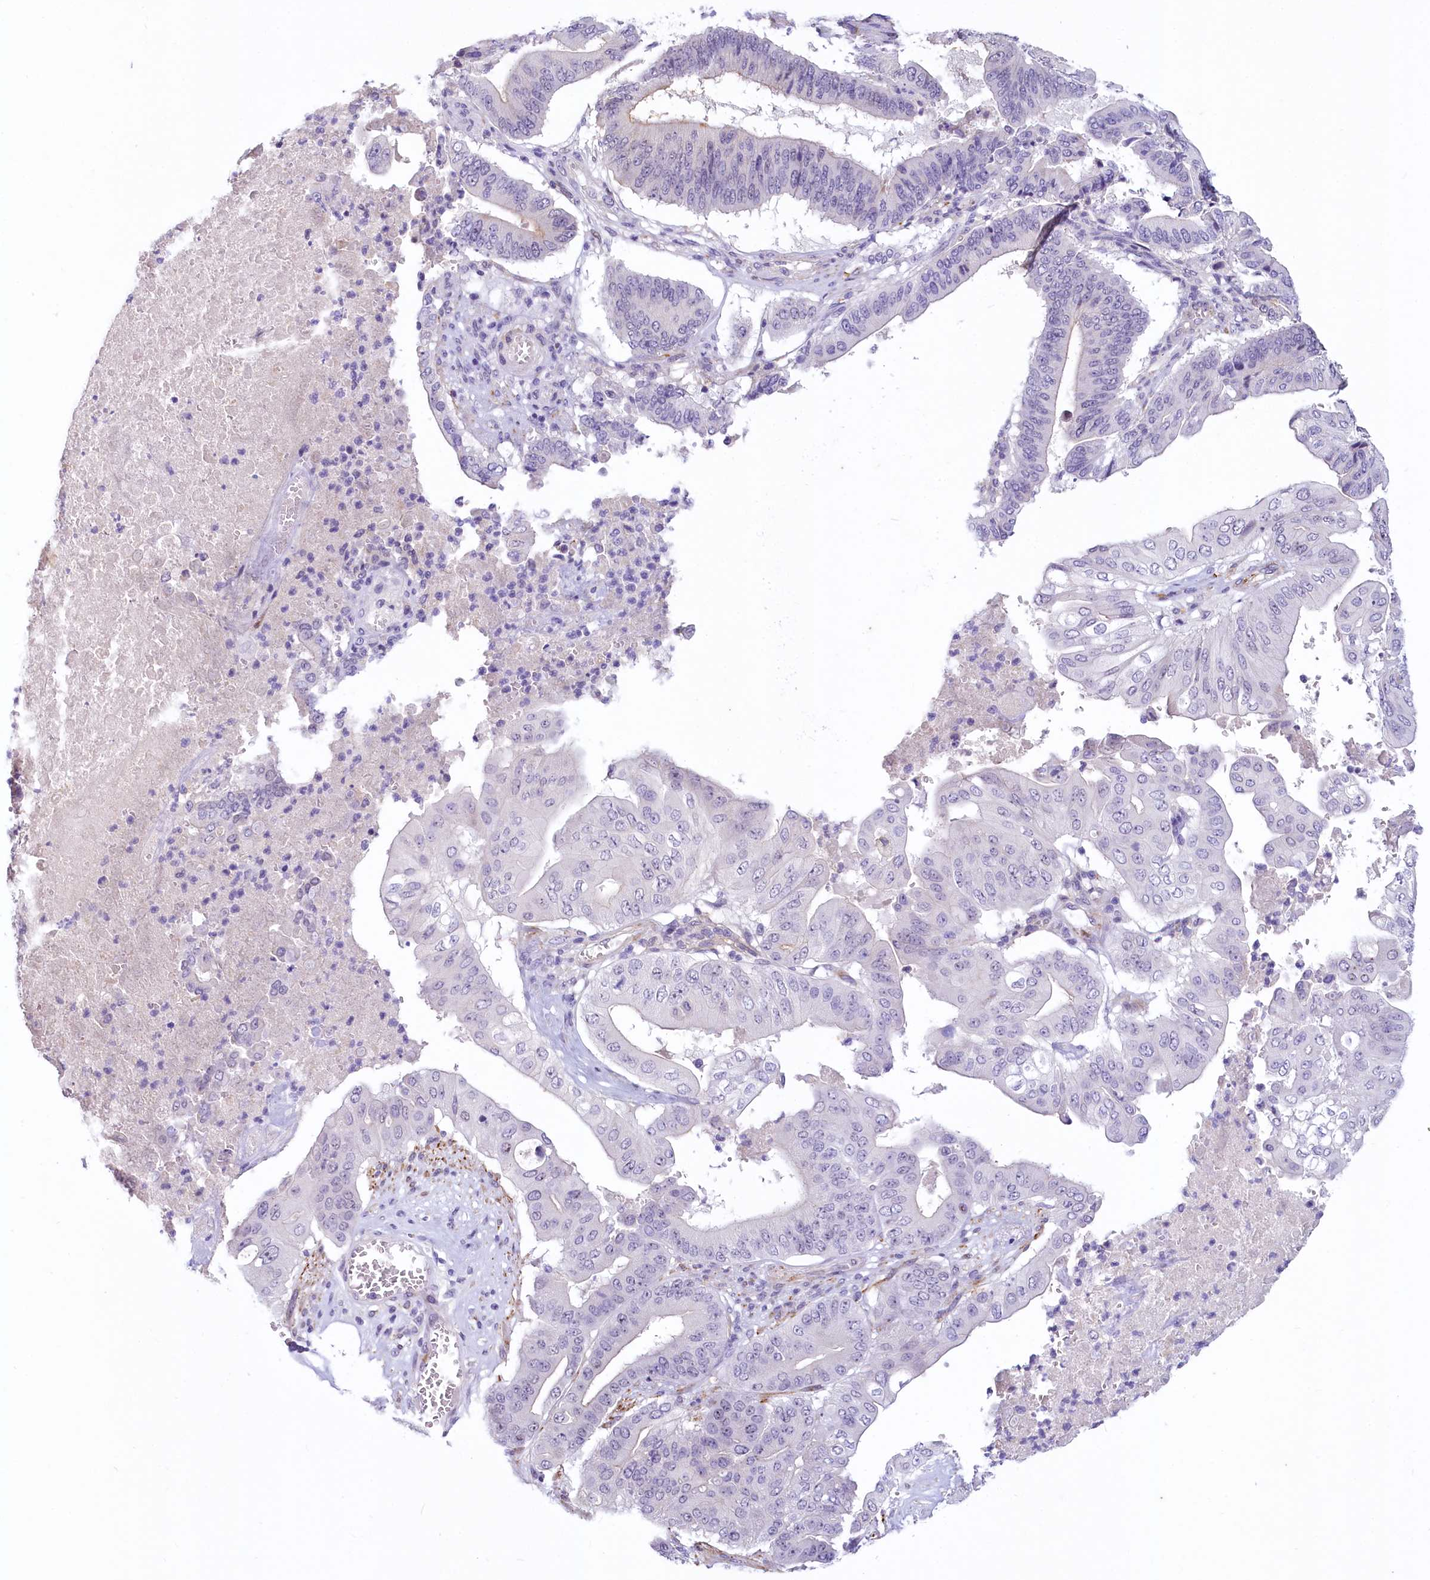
{"staining": {"intensity": "negative", "quantity": "none", "location": "none"}, "tissue": "pancreatic cancer", "cell_type": "Tumor cells", "image_type": "cancer", "snomed": [{"axis": "morphology", "description": "Adenocarcinoma, NOS"}, {"axis": "topography", "description": "Pancreas"}], "caption": "Pancreatic cancer stained for a protein using IHC exhibits no staining tumor cells.", "gene": "PROCR", "patient": {"sex": "female", "age": 77}}